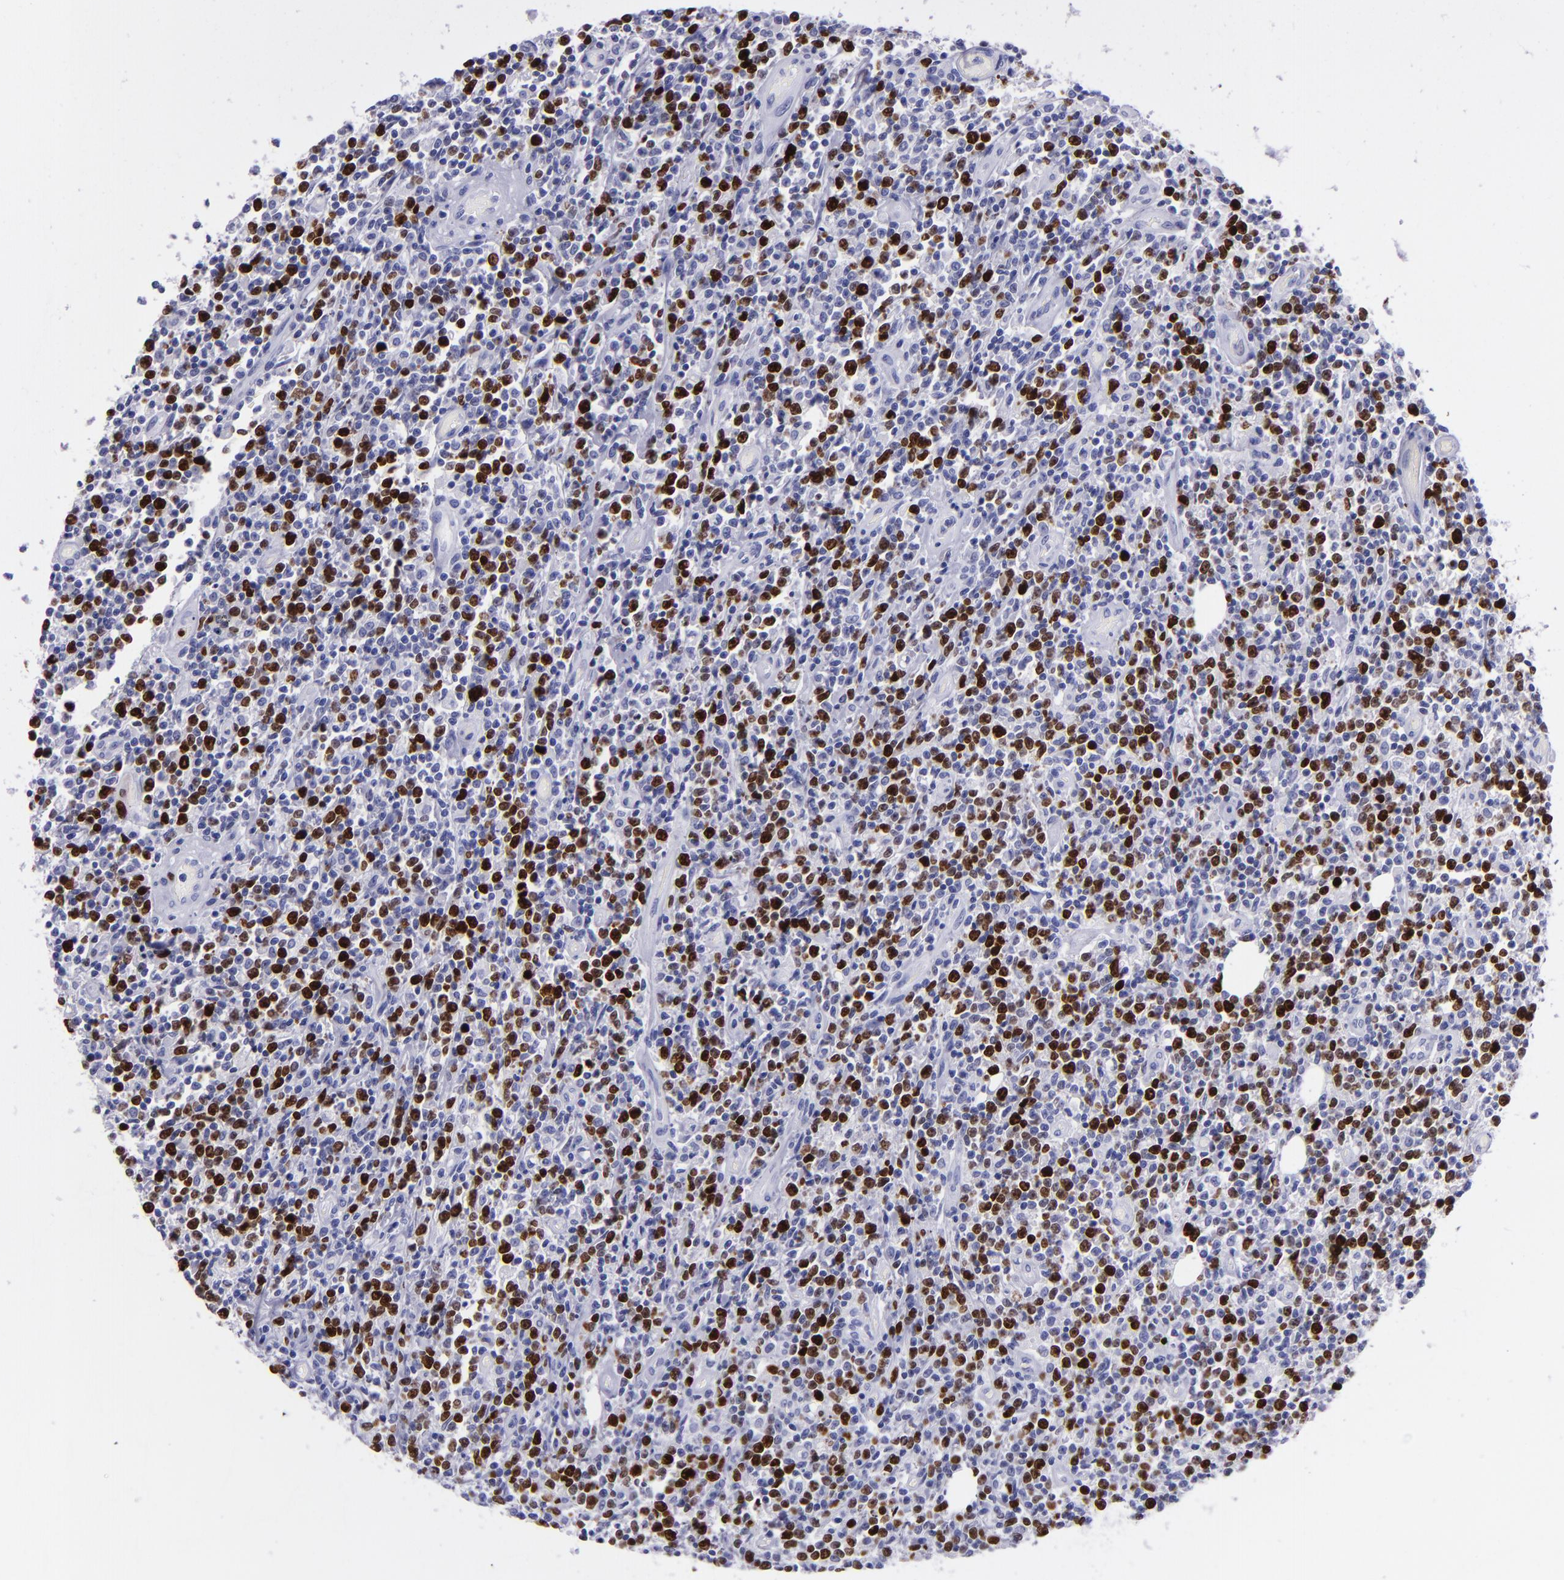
{"staining": {"intensity": "strong", "quantity": "25%-75%", "location": "nuclear"}, "tissue": "lymphoma", "cell_type": "Tumor cells", "image_type": "cancer", "snomed": [{"axis": "morphology", "description": "Malignant lymphoma, non-Hodgkin's type, High grade"}, {"axis": "topography", "description": "Colon"}], "caption": "DAB immunohistochemical staining of high-grade malignant lymphoma, non-Hodgkin's type exhibits strong nuclear protein expression in approximately 25%-75% of tumor cells. The staining was performed using DAB to visualize the protein expression in brown, while the nuclei were stained in blue with hematoxylin (Magnification: 20x).", "gene": "TOP2A", "patient": {"sex": "male", "age": 82}}